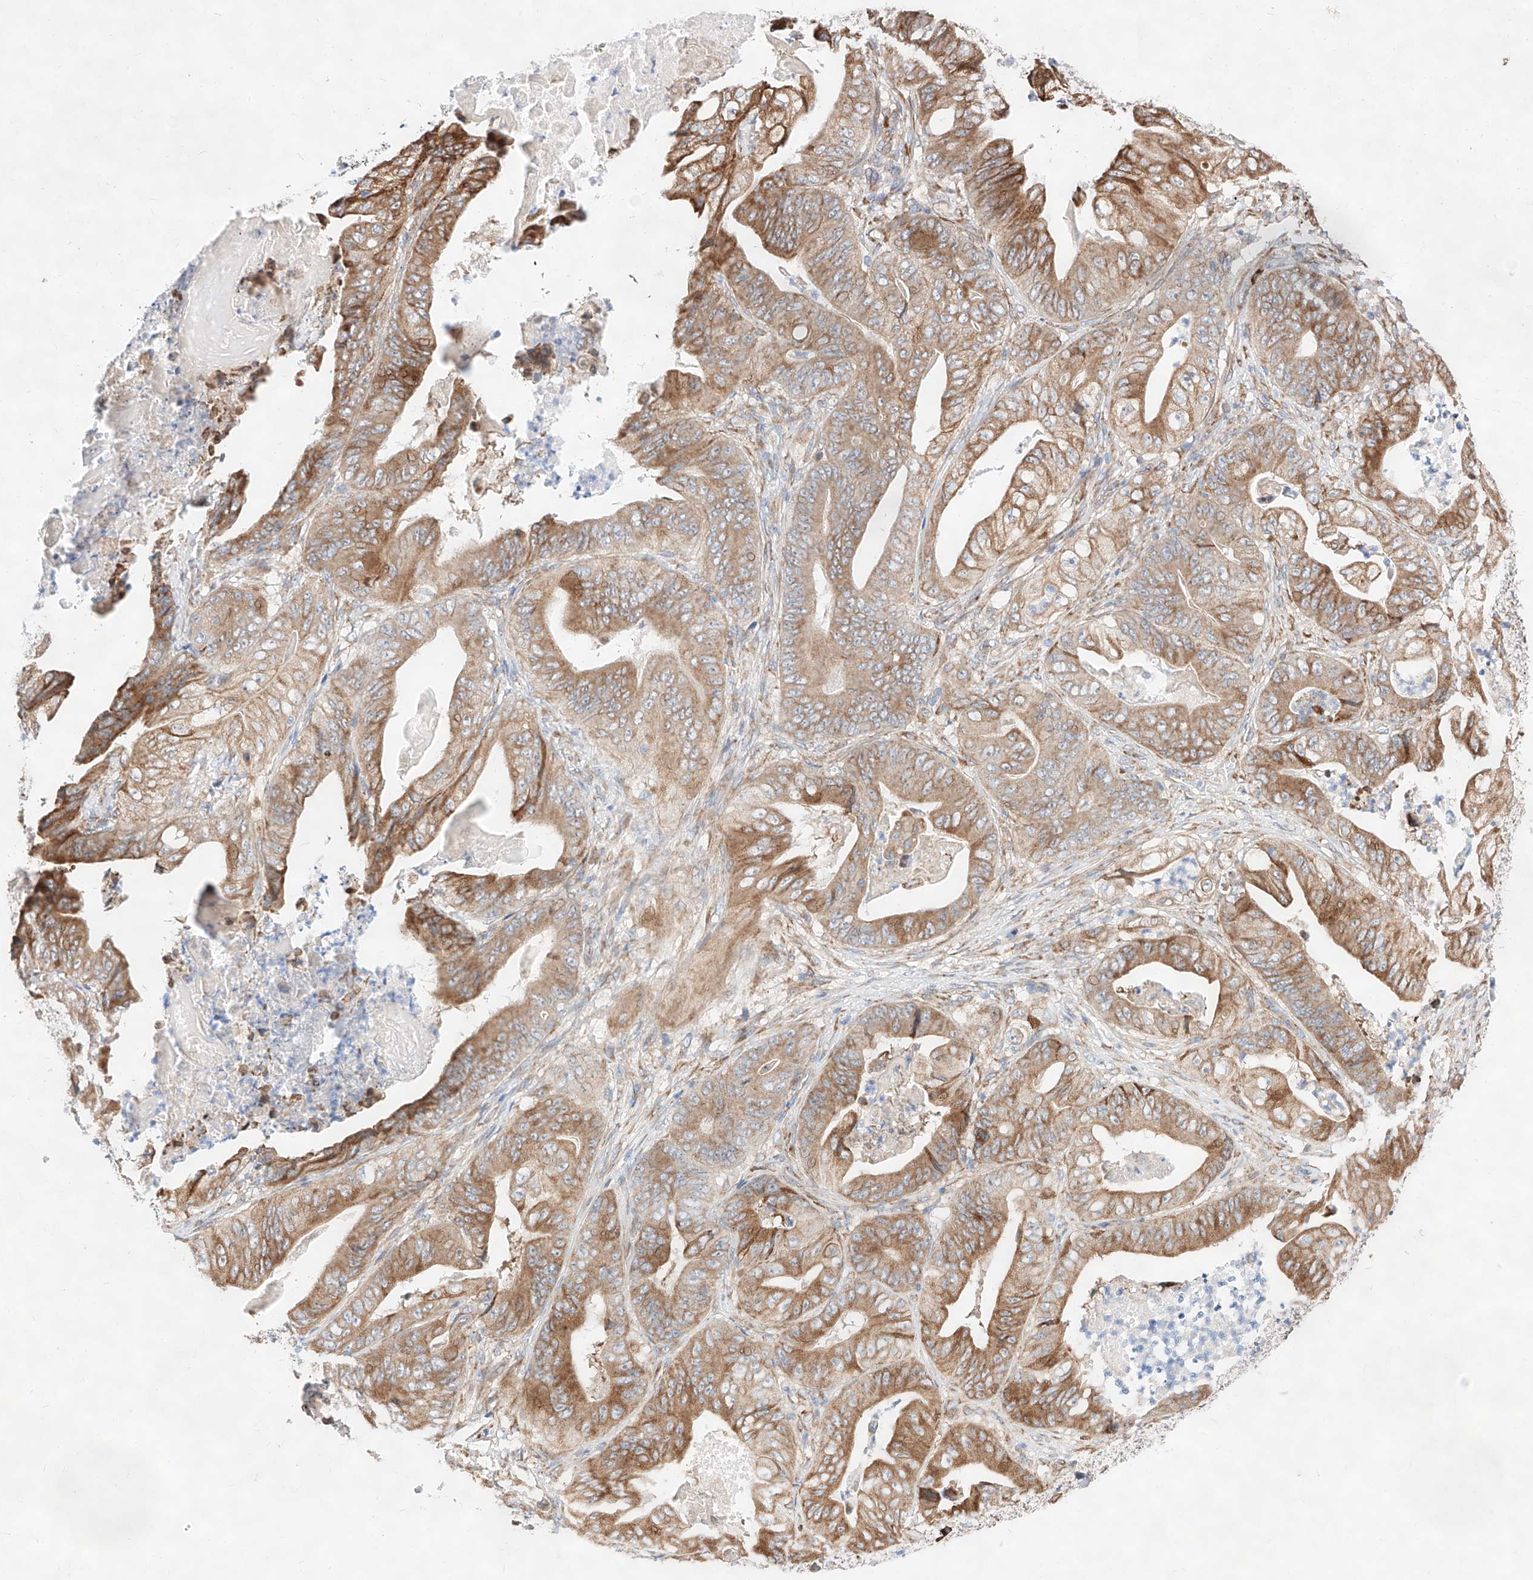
{"staining": {"intensity": "moderate", "quantity": ">75%", "location": "cytoplasmic/membranous"}, "tissue": "stomach cancer", "cell_type": "Tumor cells", "image_type": "cancer", "snomed": [{"axis": "morphology", "description": "Adenocarcinoma, NOS"}, {"axis": "topography", "description": "Stomach"}], "caption": "The photomicrograph reveals a brown stain indicating the presence of a protein in the cytoplasmic/membranous of tumor cells in stomach cancer.", "gene": "ATP9B", "patient": {"sex": "female", "age": 73}}